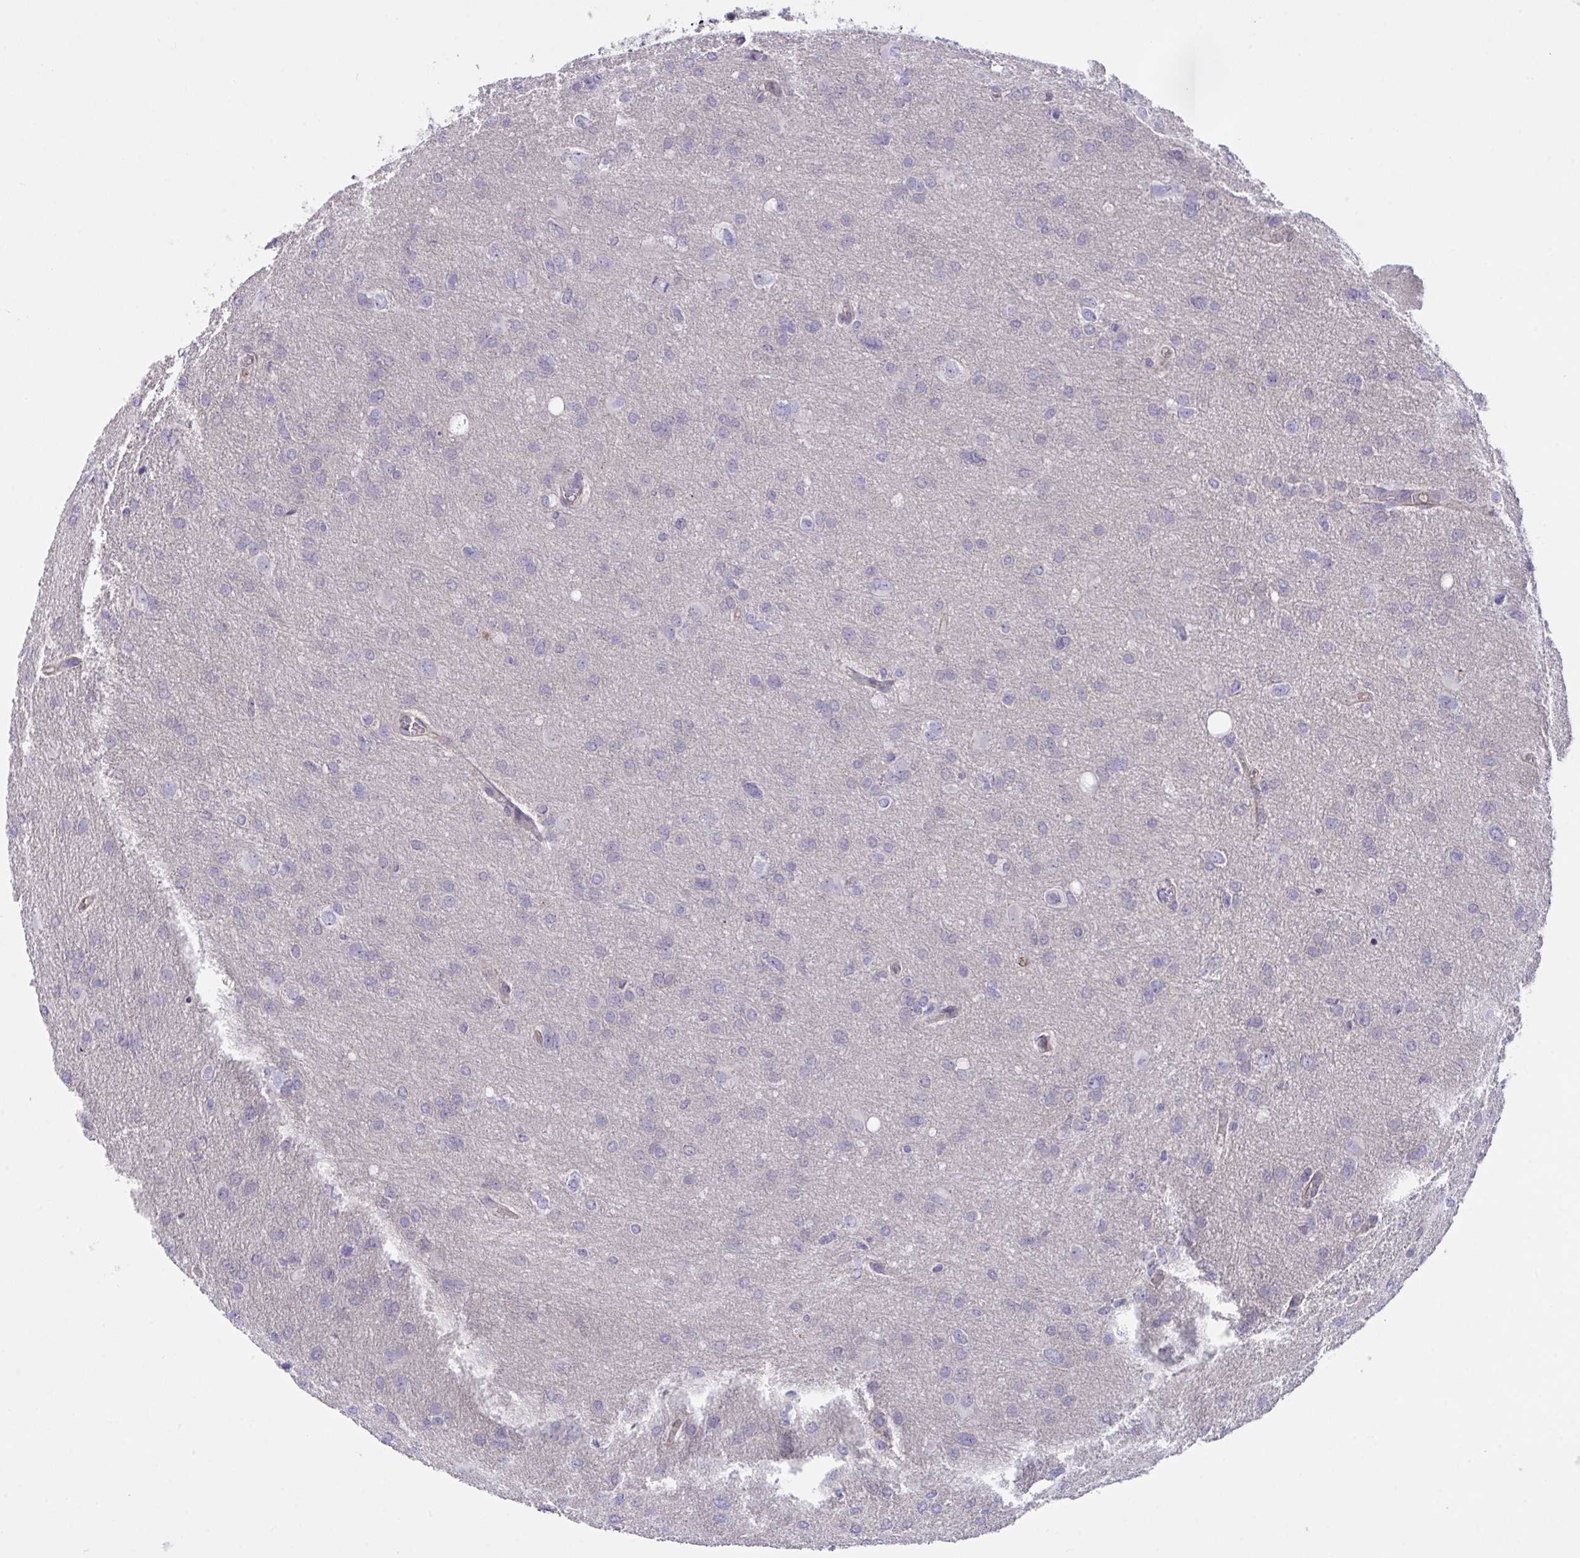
{"staining": {"intensity": "negative", "quantity": "none", "location": "none"}, "tissue": "glioma", "cell_type": "Tumor cells", "image_type": "cancer", "snomed": [{"axis": "morphology", "description": "Glioma, malignant, High grade"}, {"axis": "topography", "description": "Brain"}], "caption": "IHC photomicrograph of neoplastic tissue: glioma stained with DAB (3,3'-diaminobenzidine) demonstrates no significant protein staining in tumor cells.", "gene": "RHOXF1", "patient": {"sex": "male", "age": 53}}